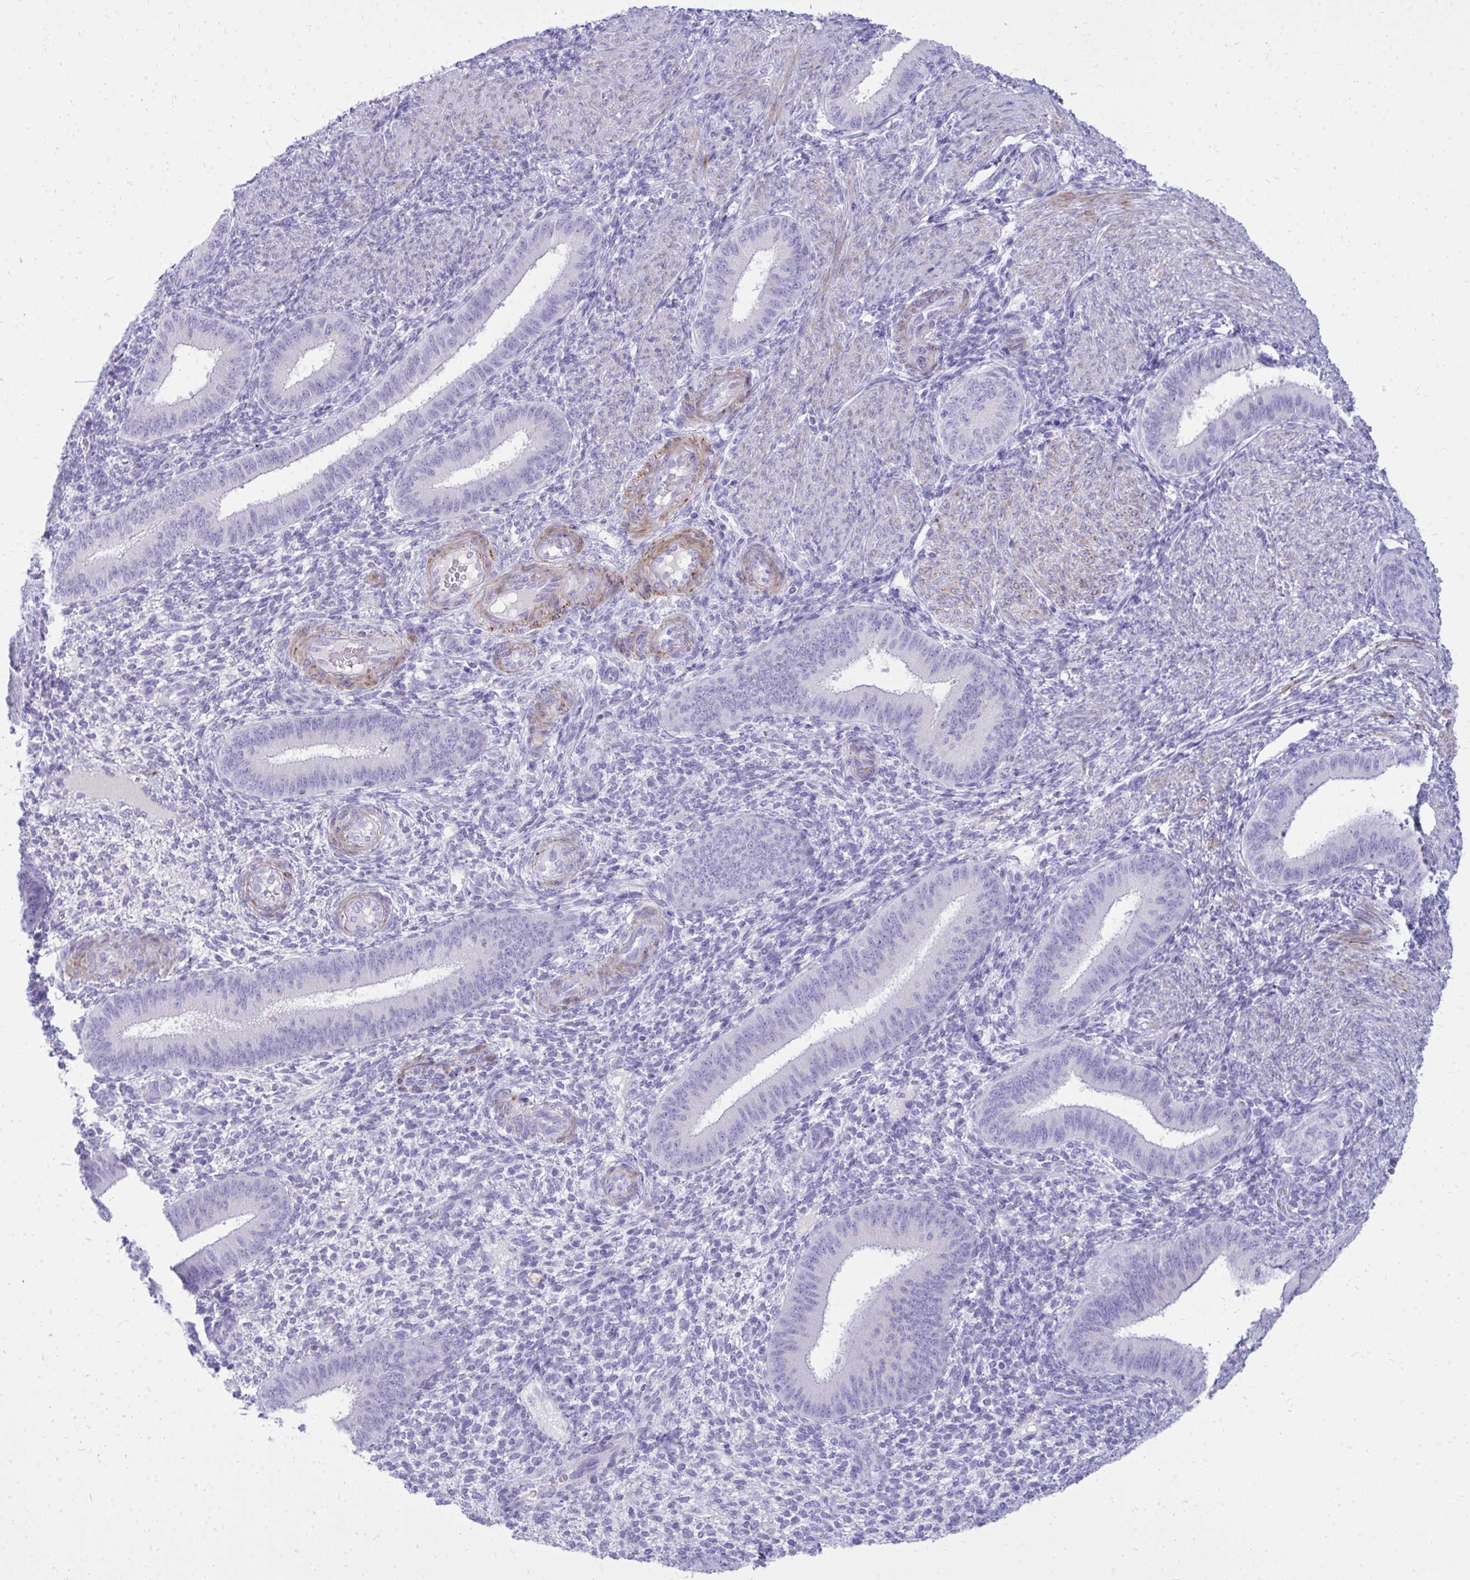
{"staining": {"intensity": "negative", "quantity": "none", "location": "none"}, "tissue": "endometrium", "cell_type": "Cells in endometrial stroma", "image_type": "normal", "snomed": [{"axis": "morphology", "description": "Normal tissue, NOS"}, {"axis": "topography", "description": "Endometrium"}], "caption": "This is an immunohistochemistry photomicrograph of benign endometrium. There is no positivity in cells in endometrial stroma.", "gene": "ANKDD1B", "patient": {"sex": "female", "age": 39}}